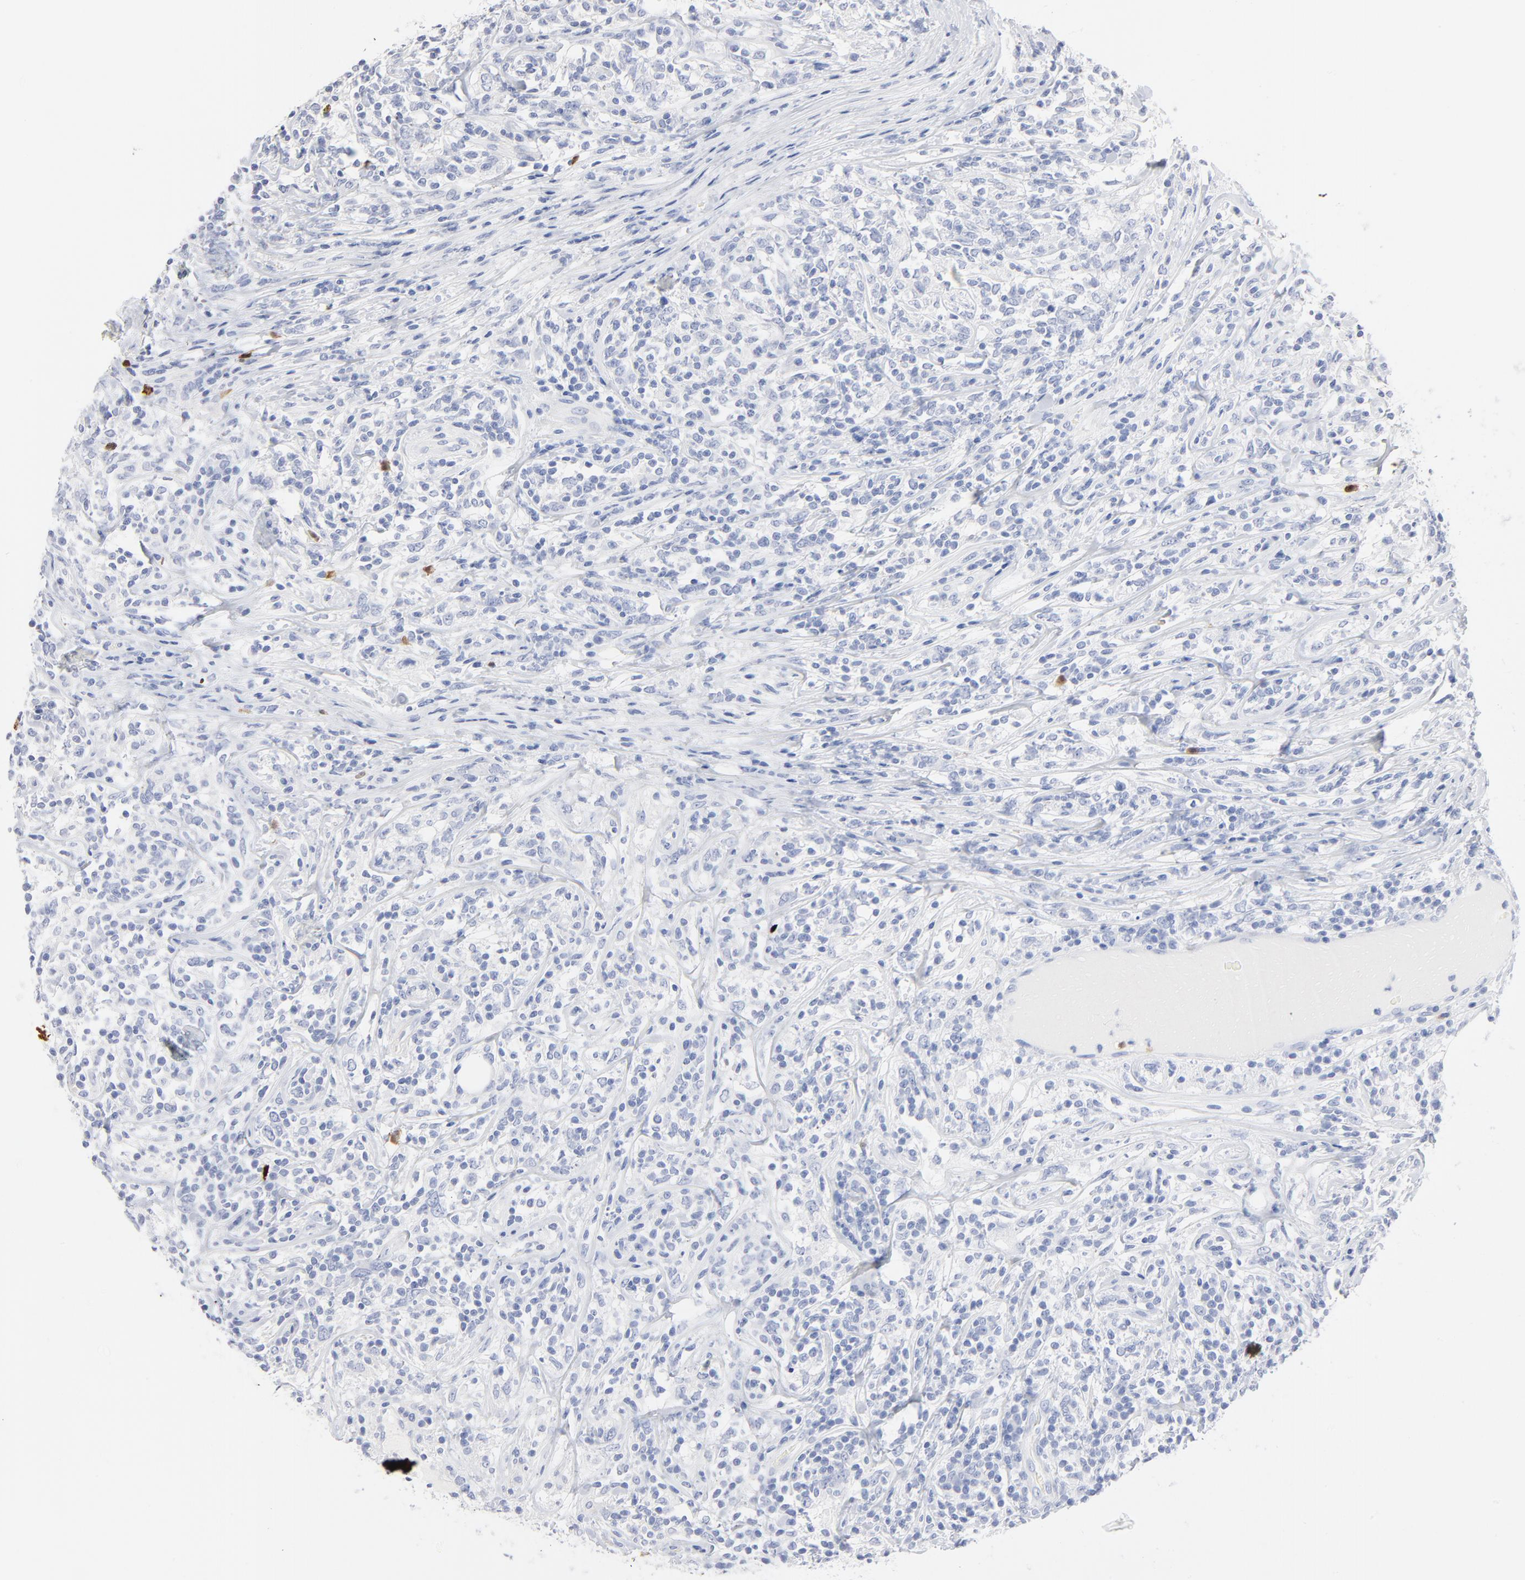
{"staining": {"intensity": "negative", "quantity": "none", "location": "none"}, "tissue": "lymphoma", "cell_type": "Tumor cells", "image_type": "cancer", "snomed": [{"axis": "morphology", "description": "Malignant lymphoma, non-Hodgkin's type, High grade"}, {"axis": "topography", "description": "Lymph node"}], "caption": "Malignant lymphoma, non-Hodgkin's type (high-grade) was stained to show a protein in brown. There is no significant positivity in tumor cells.", "gene": "AGTR1", "patient": {"sex": "female", "age": 84}}